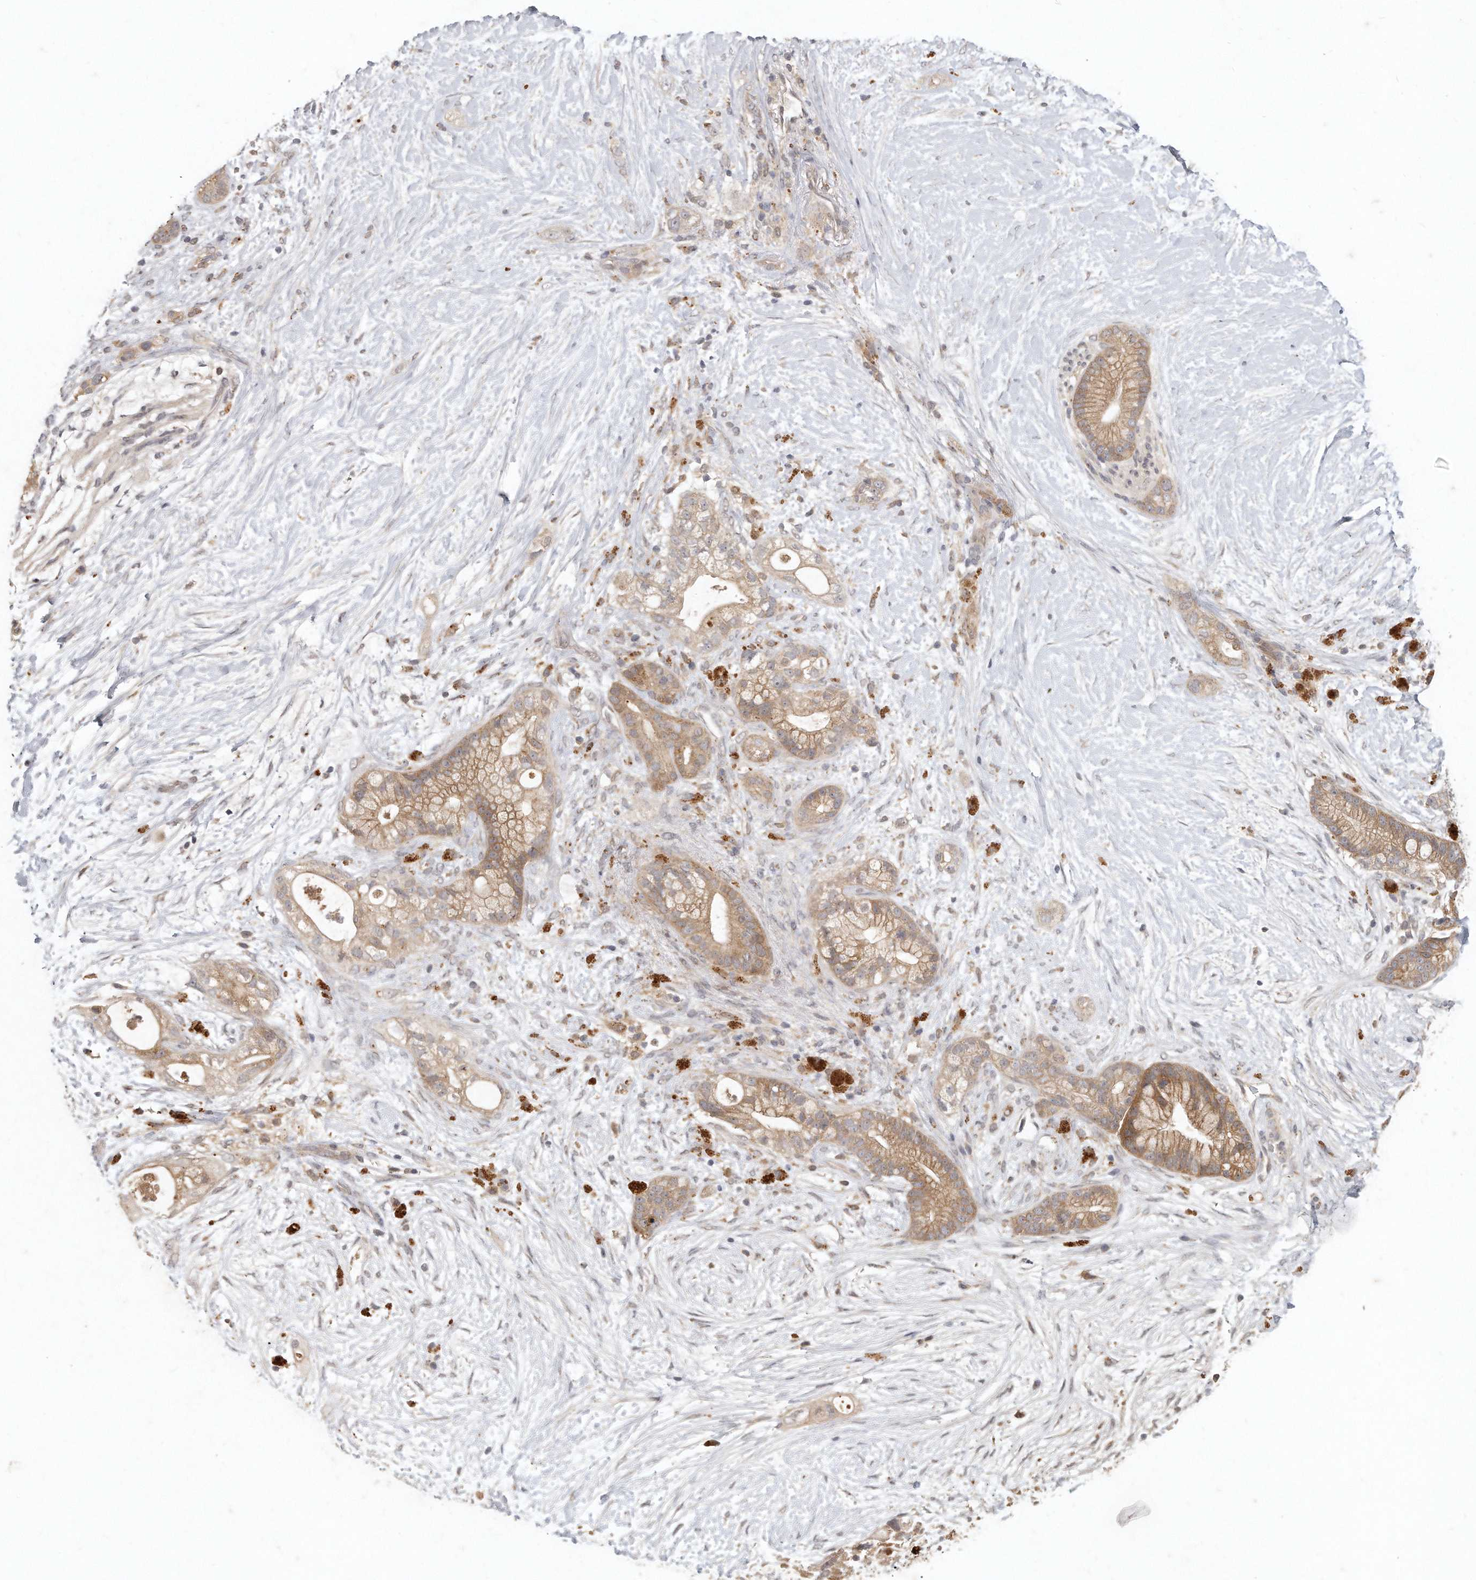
{"staining": {"intensity": "moderate", "quantity": ">75%", "location": "cytoplasmic/membranous"}, "tissue": "pancreatic cancer", "cell_type": "Tumor cells", "image_type": "cancer", "snomed": [{"axis": "morphology", "description": "Adenocarcinoma, NOS"}, {"axis": "topography", "description": "Pancreas"}], "caption": "The histopathology image displays staining of adenocarcinoma (pancreatic), revealing moderate cytoplasmic/membranous protein positivity (brown color) within tumor cells.", "gene": "LGALS8", "patient": {"sex": "male", "age": 53}}